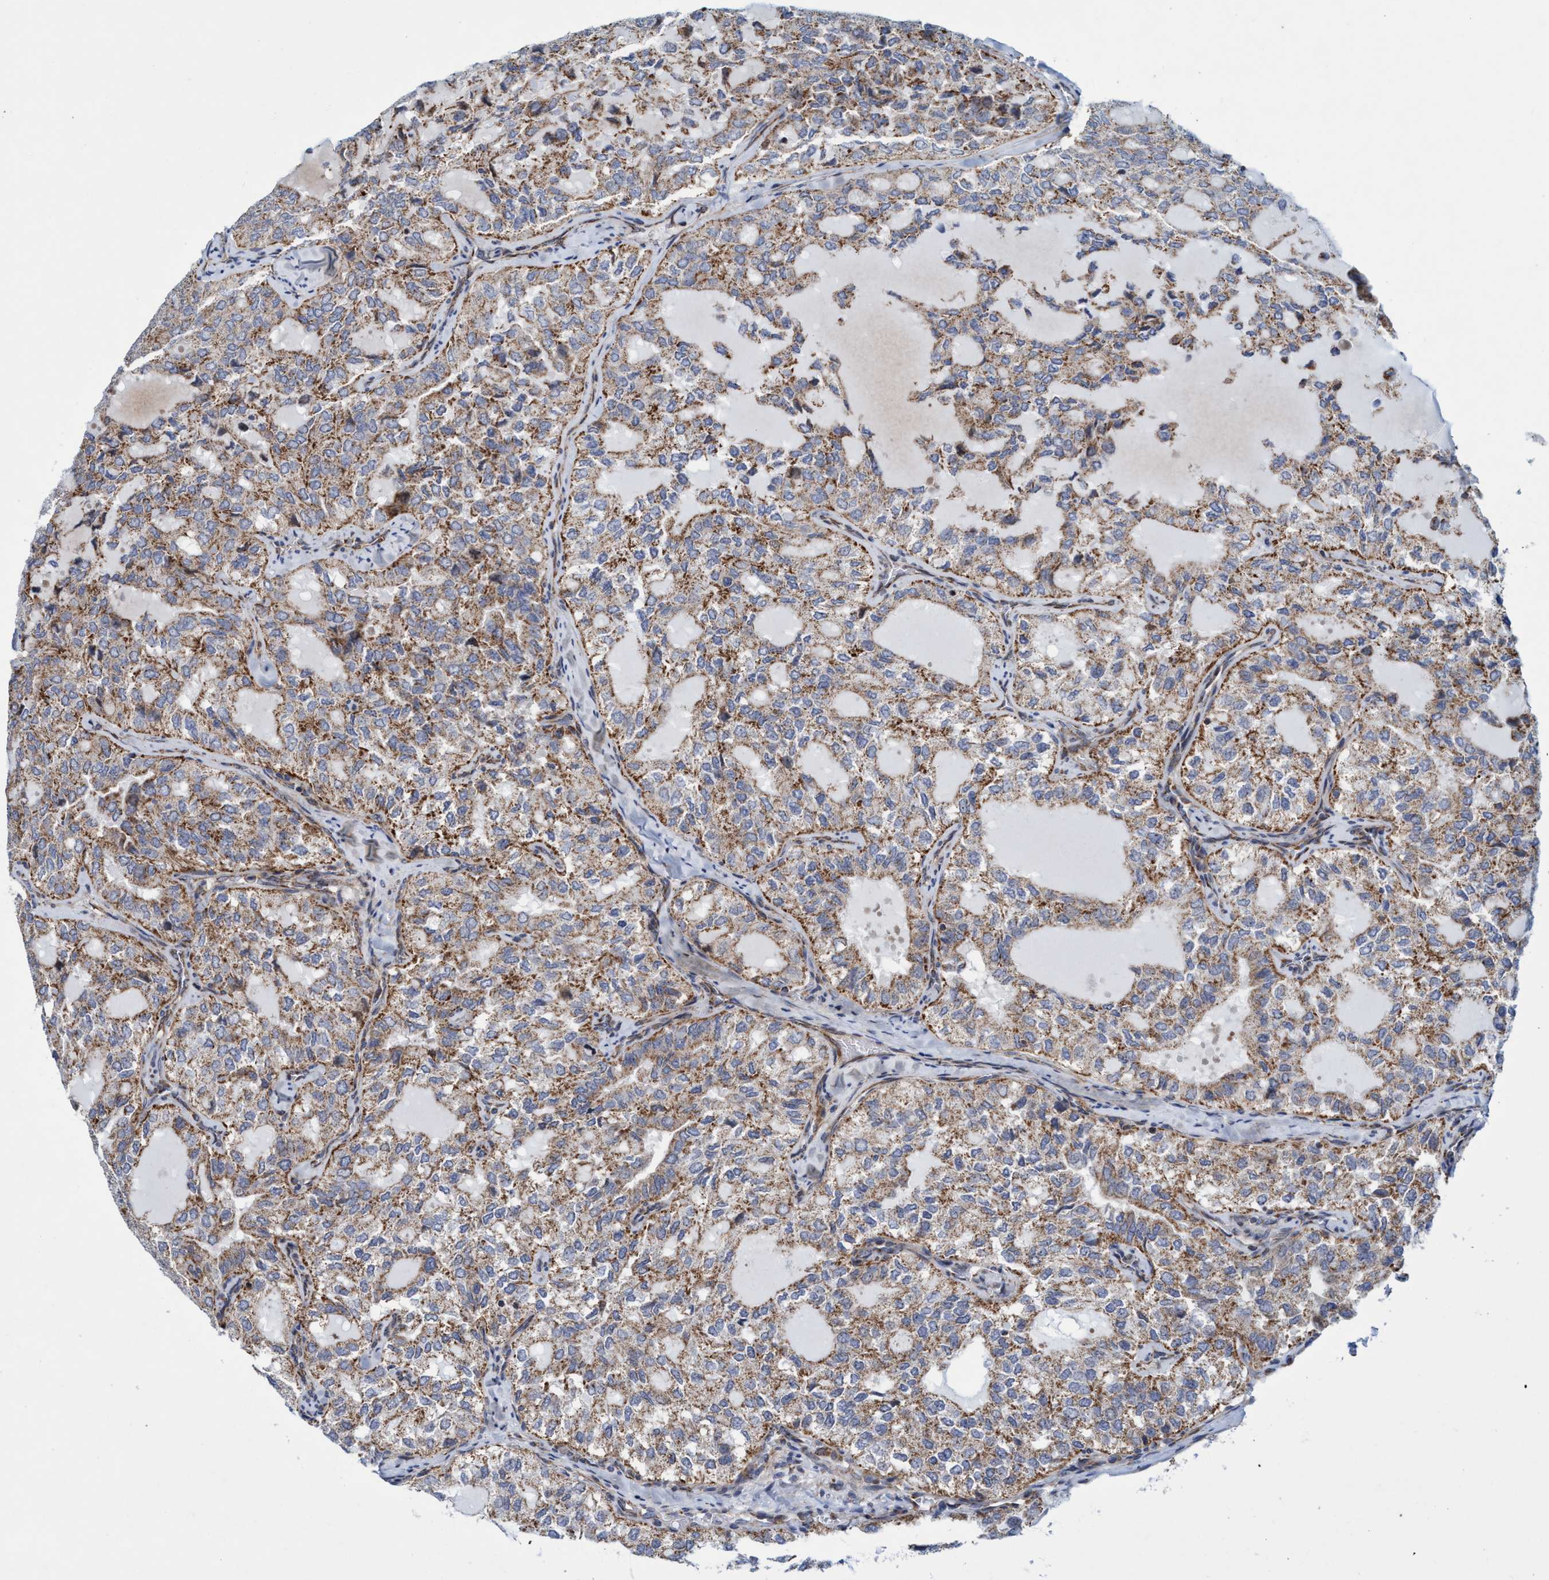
{"staining": {"intensity": "weak", "quantity": ">75%", "location": "cytoplasmic/membranous"}, "tissue": "thyroid cancer", "cell_type": "Tumor cells", "image_type": "cancer", "snomed": [{"axis": "morphology", "description": "Follicular adenoma carcinoma, NOS"}, {"axis": "topography", "description": "Thyroid gland"}], "caption": "About >75% of tumor cells in follicular adenoma carcinoma (thyroid) demonstrate weak cytoplasmic/membranous protein expression as visualized by brown immunohistochemical staining.", "gene": "POLR1F", "patient": {"sex": "male", "age": 75}}